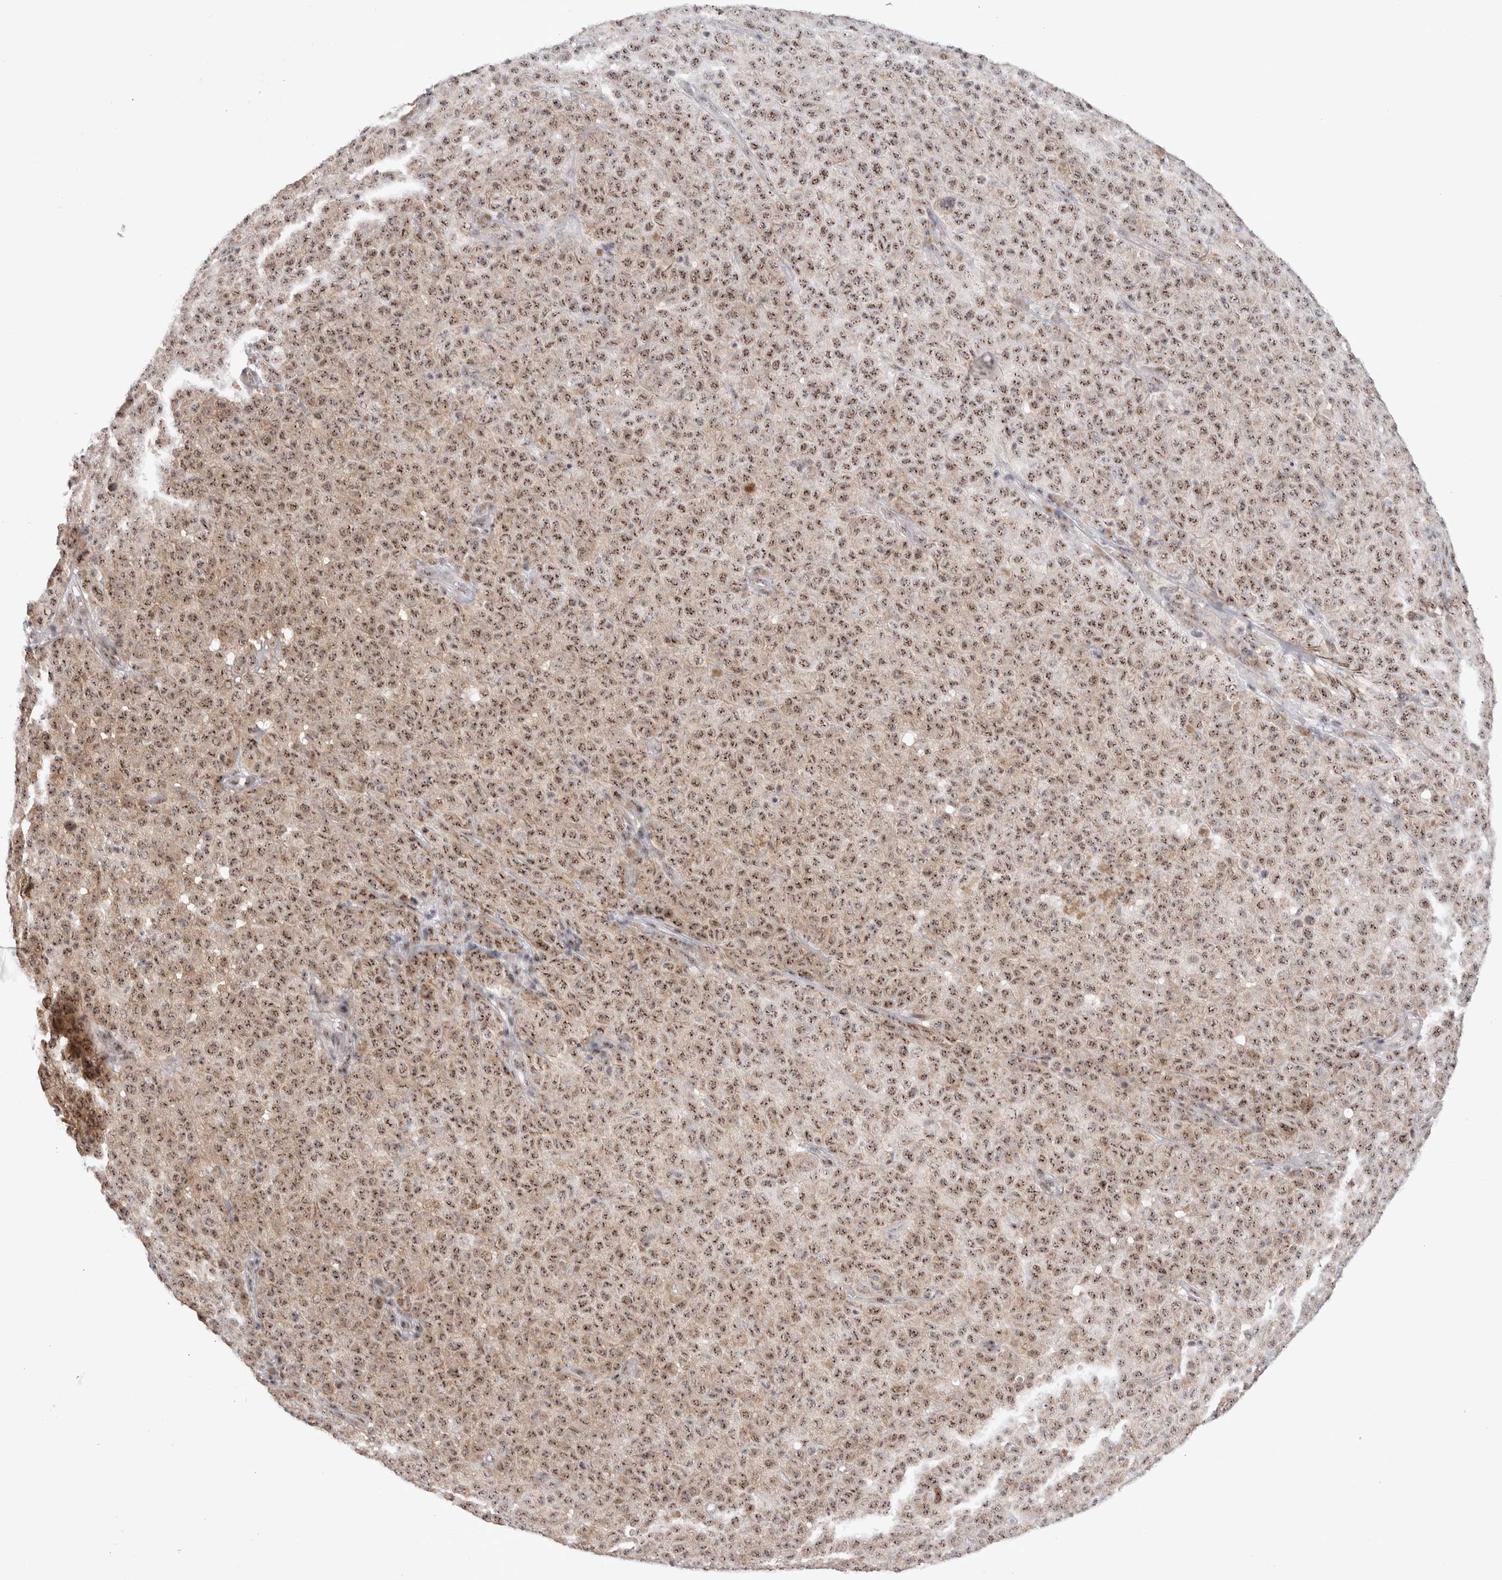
{"staining": {"intensity": "moderate", "quantity": ">75%", "location": "nuclear"}, "tissue": "melanoma", "cell_type": "Tumor cells", "image_type": "cancer", "snomed": [{"axis": "morphology", "description": "Malignant melanoma, NOS"}, {"axis": "topography", "description": "Skin"}], "caption": "Moderate nuclear protein positivity is seen in about >75% of tumor cells in melanoma. (IHC, brightfield microscopy, high magnification).", "gene": "ZNF695", "patient": {"sex": "female", "age": 82}}